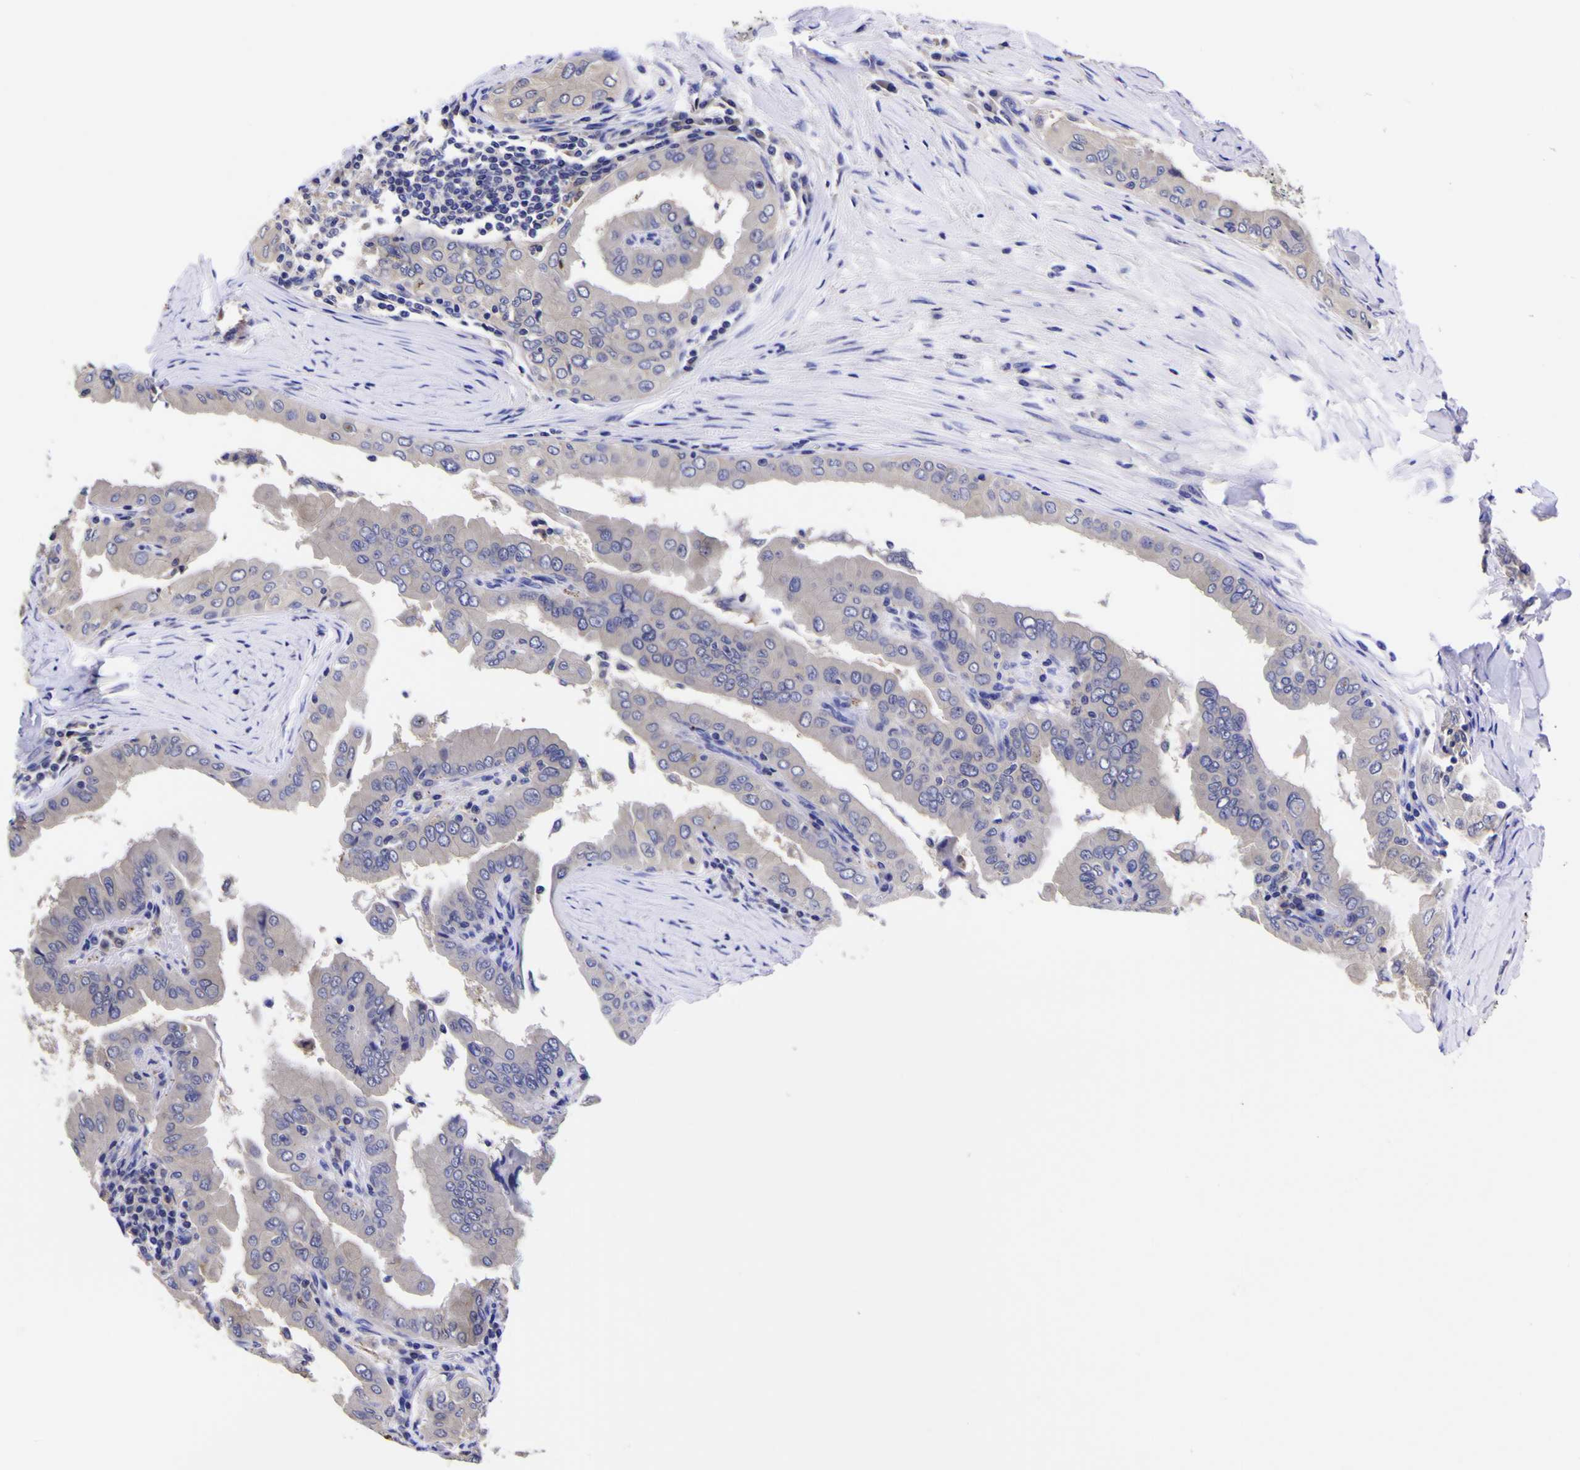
{"staining": {"intensity": "negative", "quantity": "none", "location": "none"}, "tissue": "thyroid cancer", "cell_type": "Tumor cells", "image_type": "cancer", "snomed": [{"axis": "morphology", "description": "Papillary adenocarcinoma, NOS"}, {"axis": "topography", "description": "Thyroid gland"}], "caption": "Image shows no protein positivity in tumor cells of thyroid cancer tissue. Nuclei are stained in blue.", "gene": "MAPK14", "patient": {"sex": "male", "age": 33}}